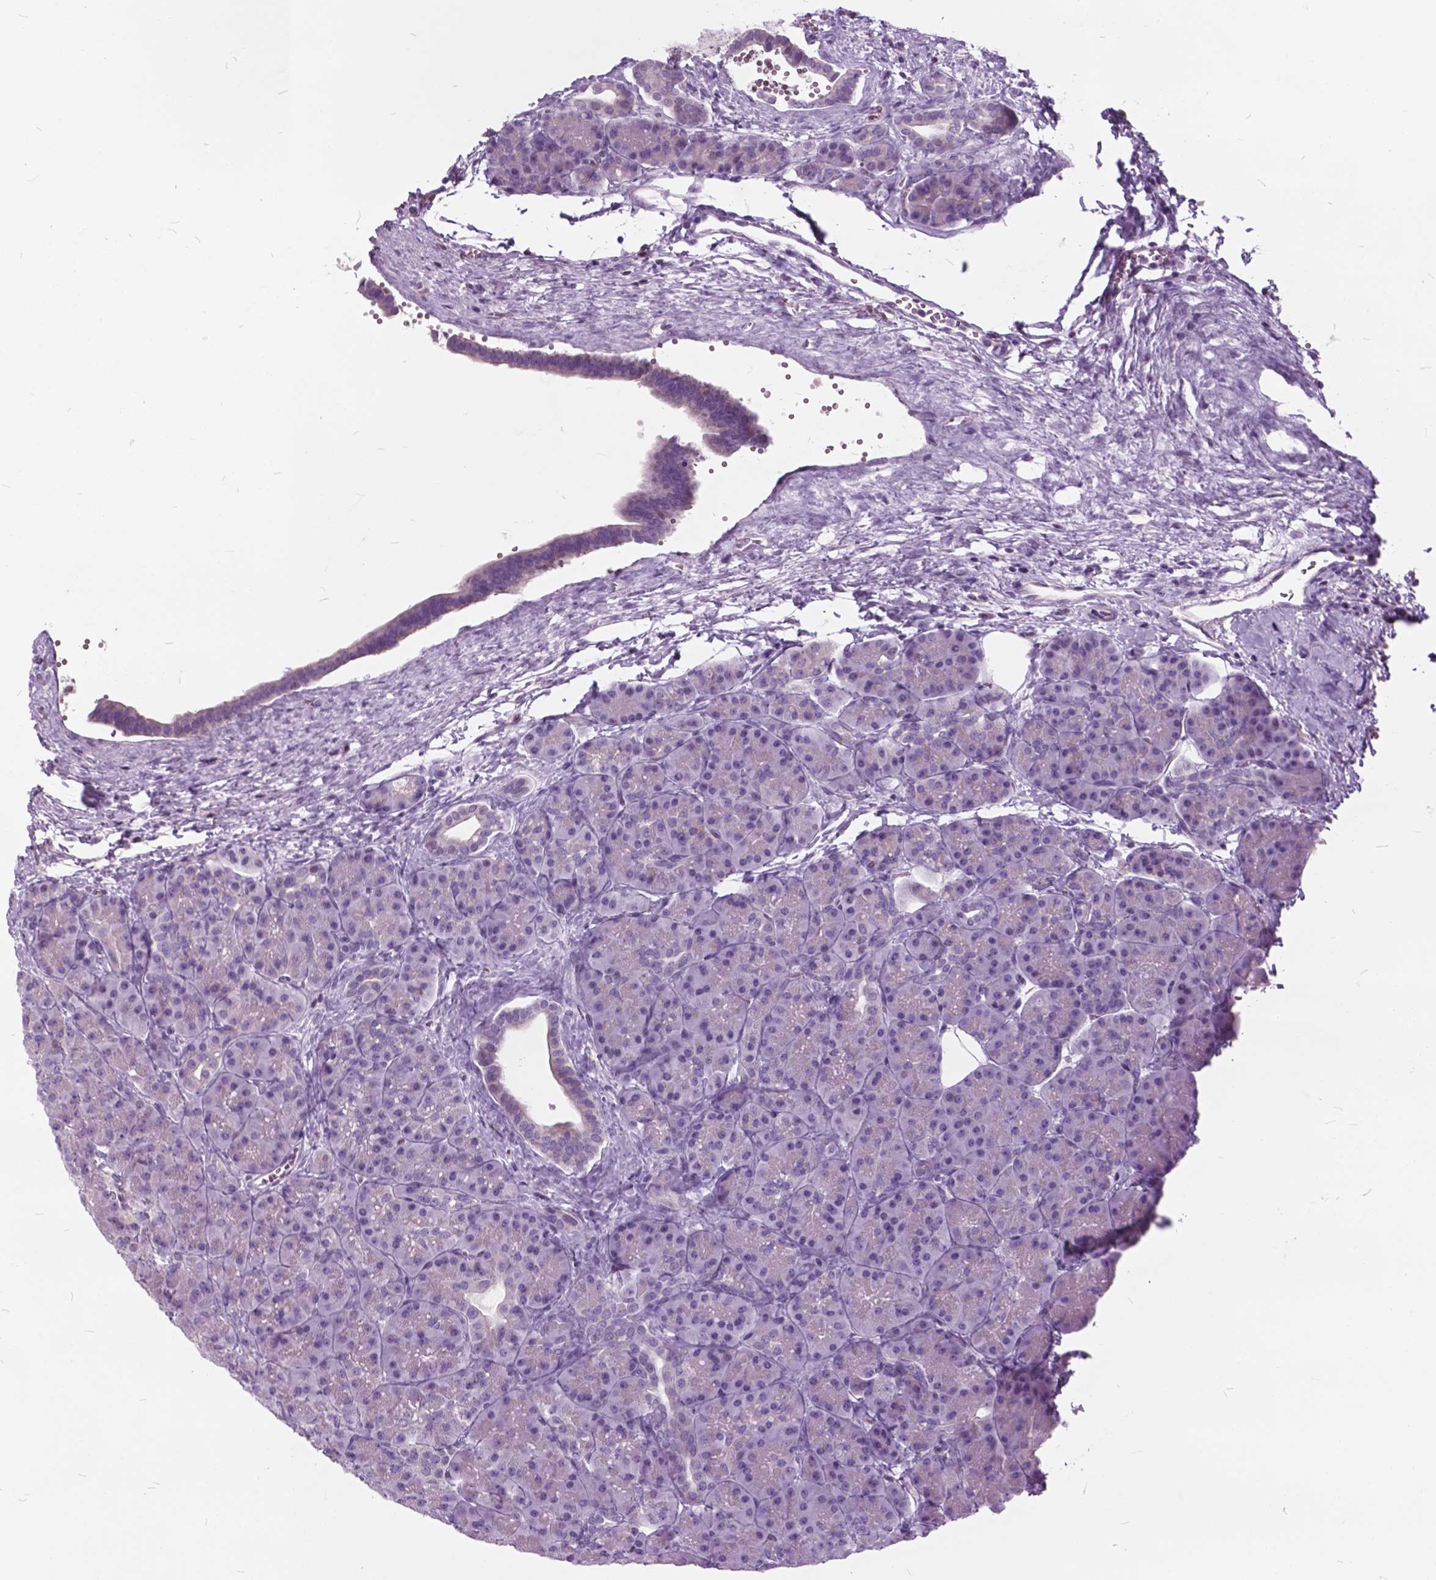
{"staining": {"intensity": "negative", "quantity": "none", "location": "none"}, "tissue": "pancreas", "cell_type": "Exocrine glandular cells", "image_type": "normal", "snomed": [{"axis": "morphology", "description": "Normal tissue, NOS"}, {"axis": "topography", "description": "Pancreas"}], "caption": "This is an immunohistochemistry photomicrograph of unremarkable pancreas. There is no expression in exocrine glandular cells.", "gene": "SP140", "patient": {"sex": "male", "age": 57}}